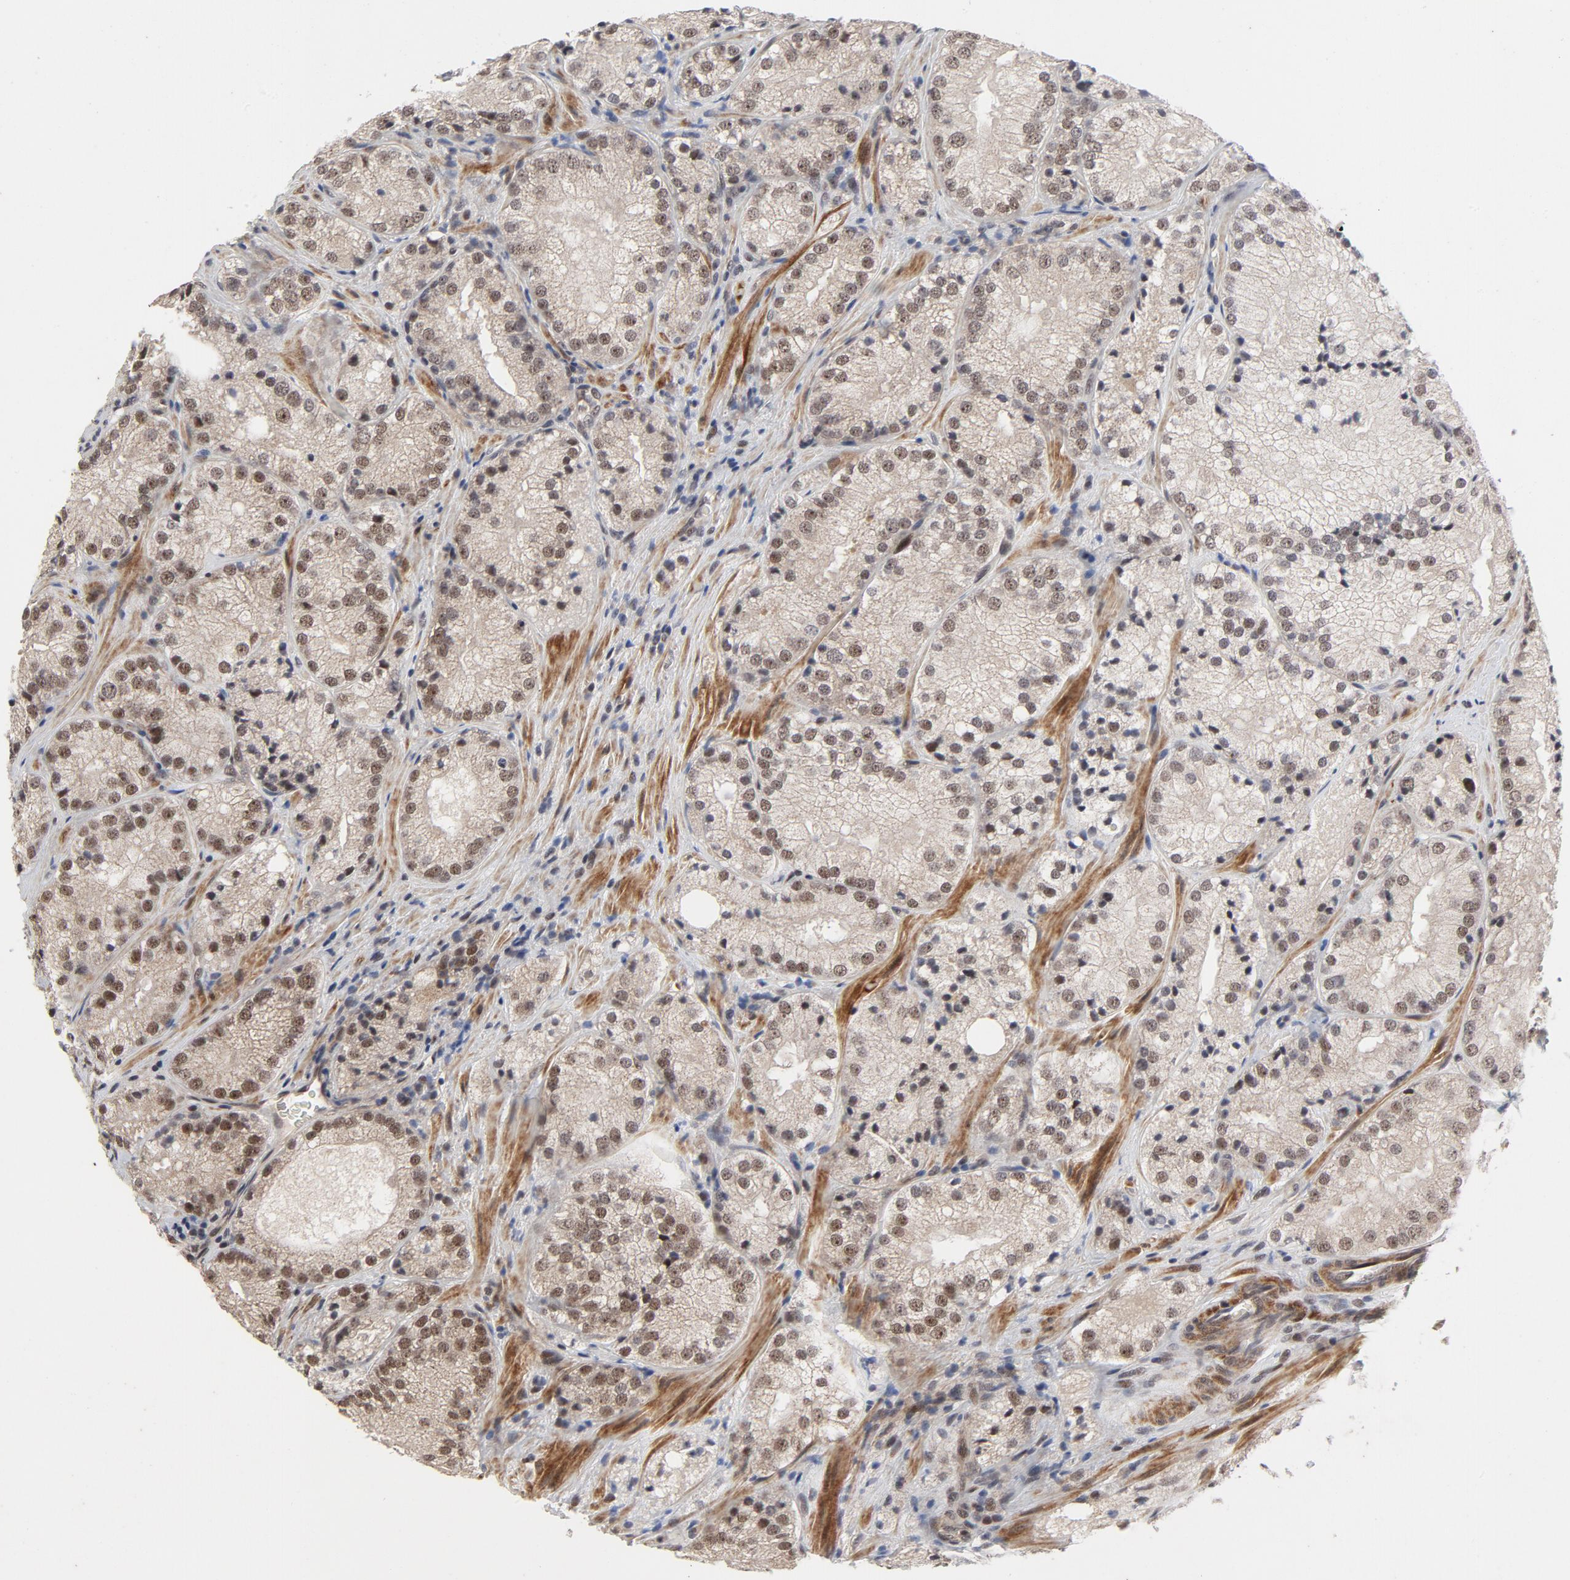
{"staining": {"intensity": "moderate", "quantity": ">75%", "location": "nuclear"}, "tissue": "prostate cancer", "cell_type": "Tumor cells", "image_type": "cancer", "snomed": [{"axis": "morphology", "description": "Adenocarcinoma, Low grade"}, {"axis": "topography", "description": "Prostate"}], "caption": "Low-grade adenocarcinoma (prostate) stained for a protein (brown) demonstrates moderate nuclear positive positivity in about >75% of tumor cells.", "gene": "ZKSCAN8", "patient": {"sex": "male", "age": 60}}